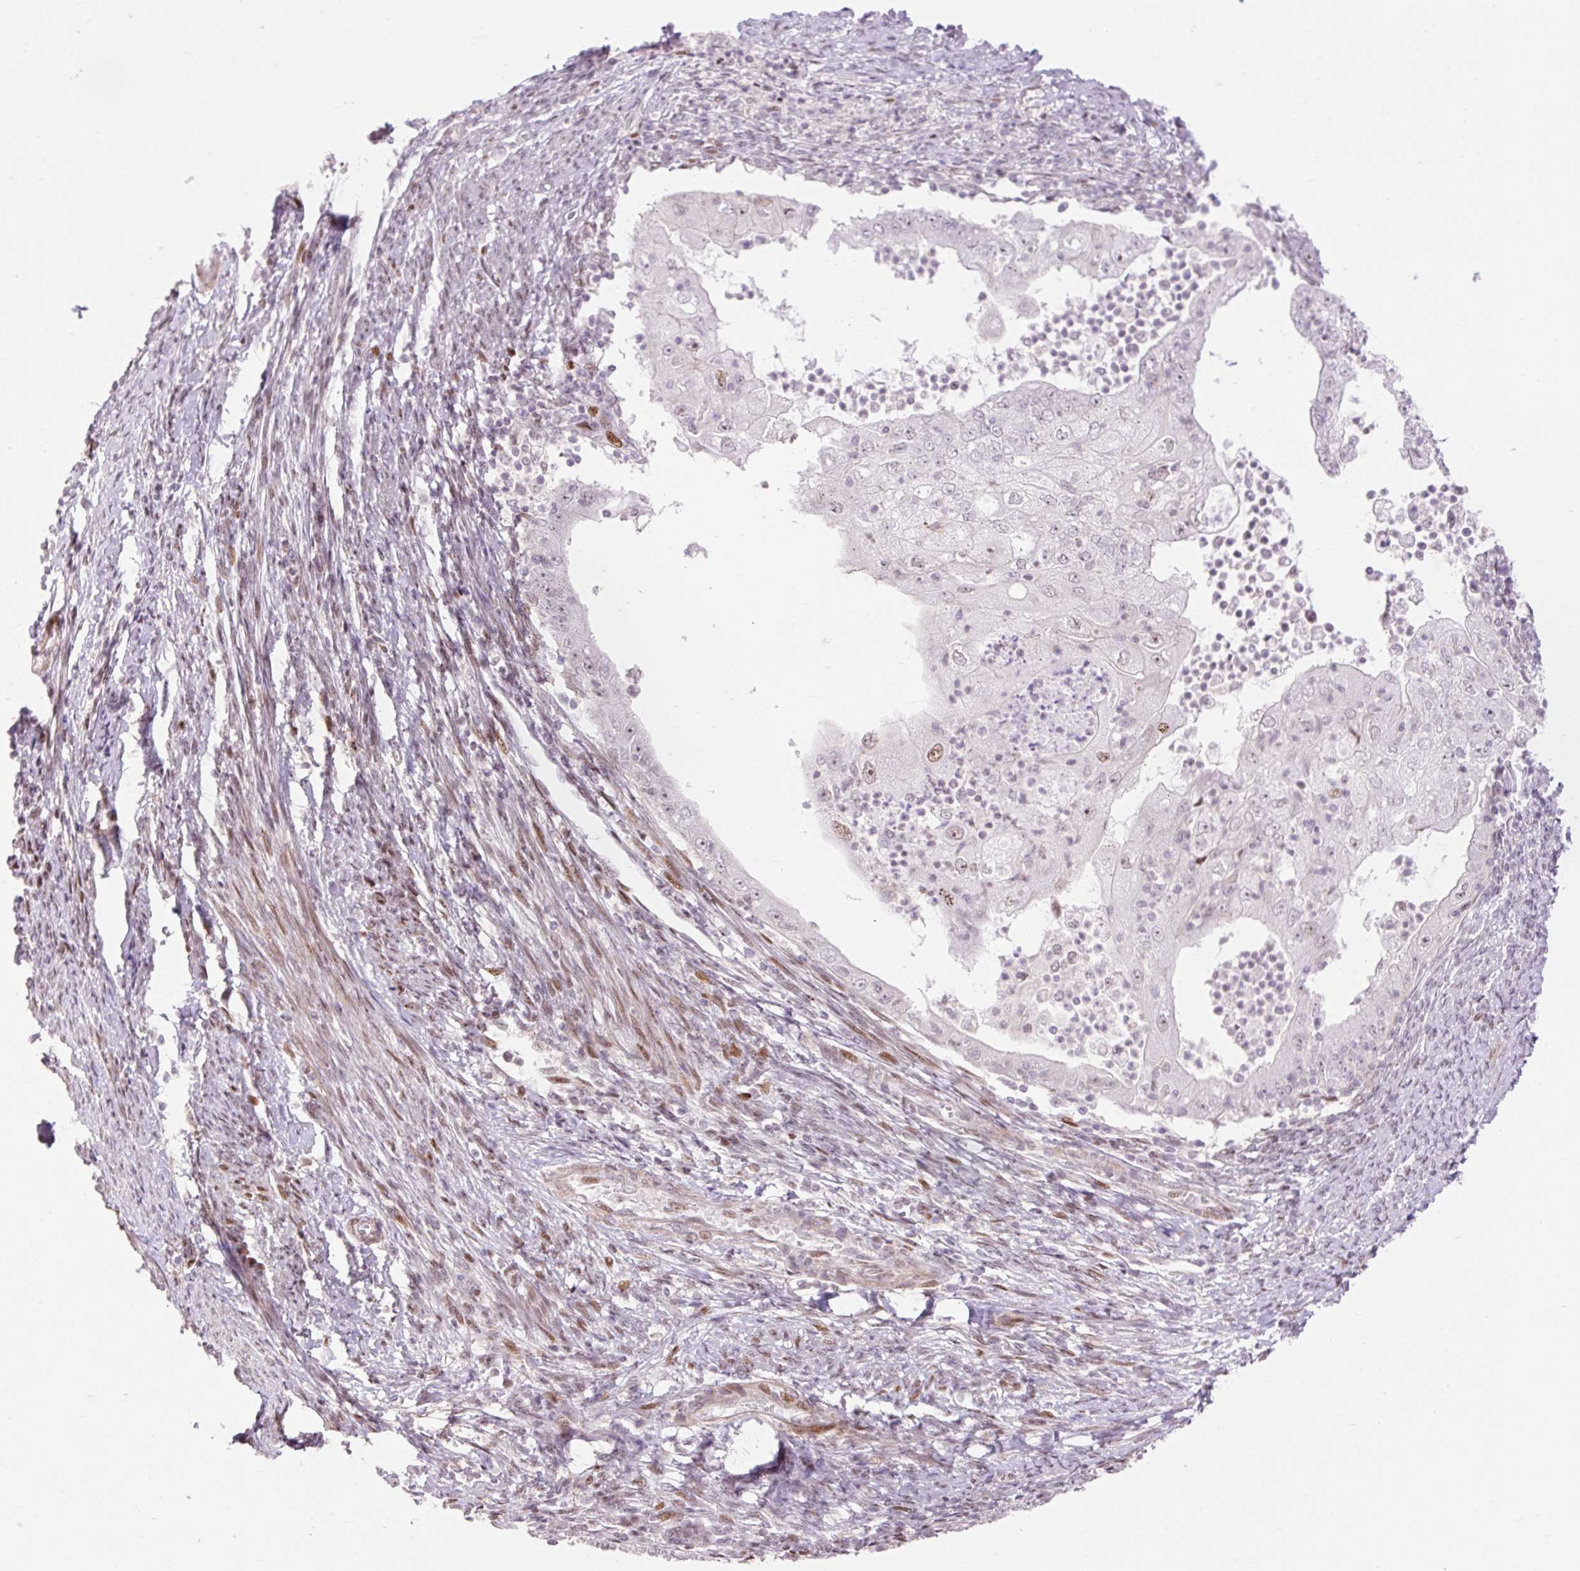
{"staining": {"intensity": "negative", "quantity": "none", "location": "none"}, "tissue": "endometrial cancer", "cell_type": "Tumor cells", "image_type": "cancer", "snomed": [{"axis": "morphology", "description": "Adenocarcinoma, NOS"}, {"axis": "topography", "description": "Endometrium"}], "caption": "There is no significant staining in tumor cells of adenocarcinoma (endometrial).", "gene": "RIPPLY3", "patient": {"sex": "female", "age": 70}}